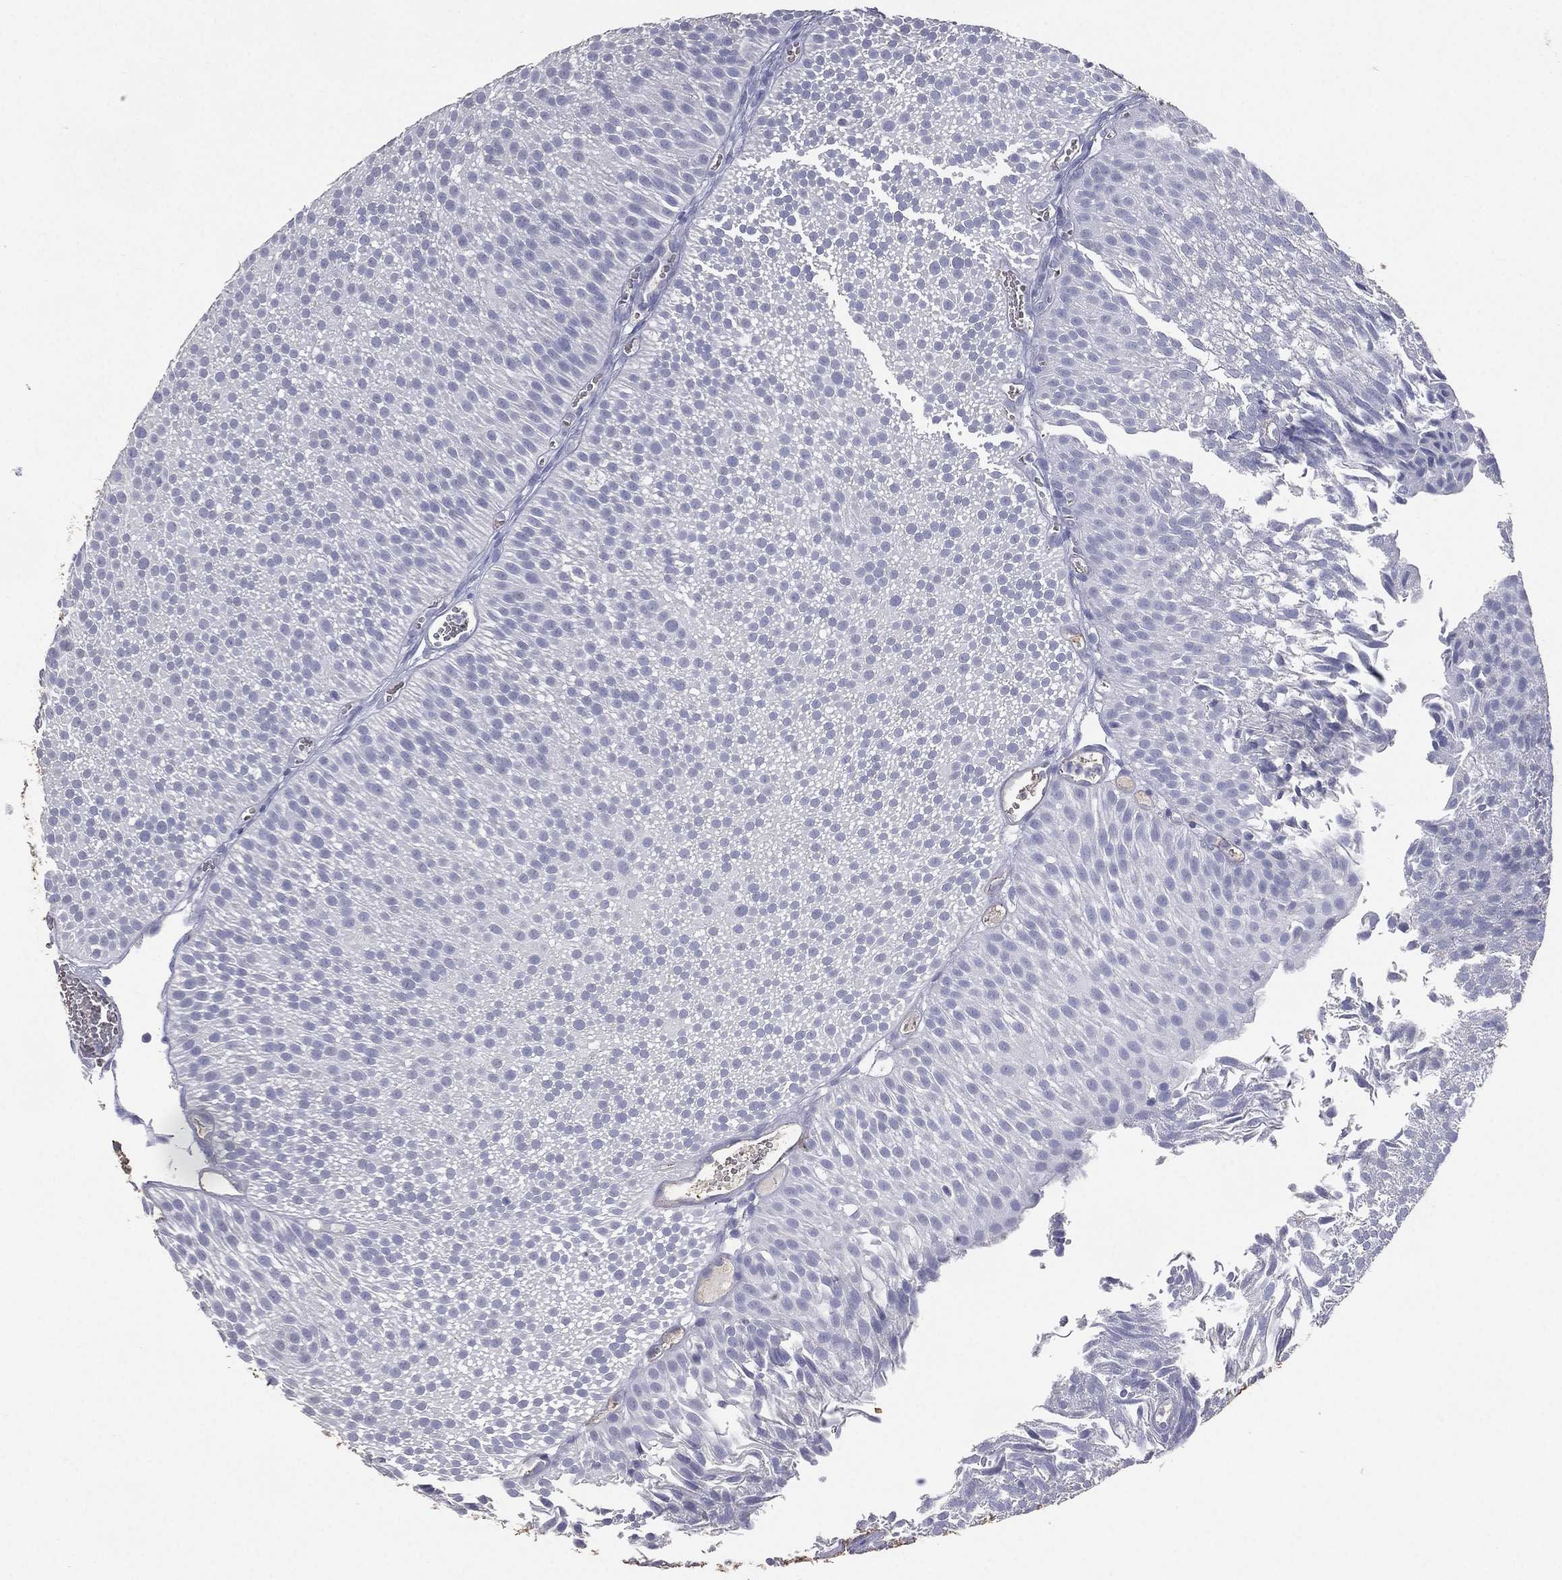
{"staining": {"intensity": "negative", "quantity": "none", "location": "none"}, "tissue": "urothelial cancer", "cell_type": "Tumor cells", "image_type": "cancer", "snomed": [{"axis": "morphology", "description": "Urothelial carcinoma, Low grade"}, {"axis": "topography", "description": "Urinary bladder"}], "caption": "Immunohistochemistry (IHC) image of urothelial cancer stained for a protein (brown), which displays no positivity in tumor cells.", "gene": "ESX1", "patient": {"sex": "male", "age": 65}}